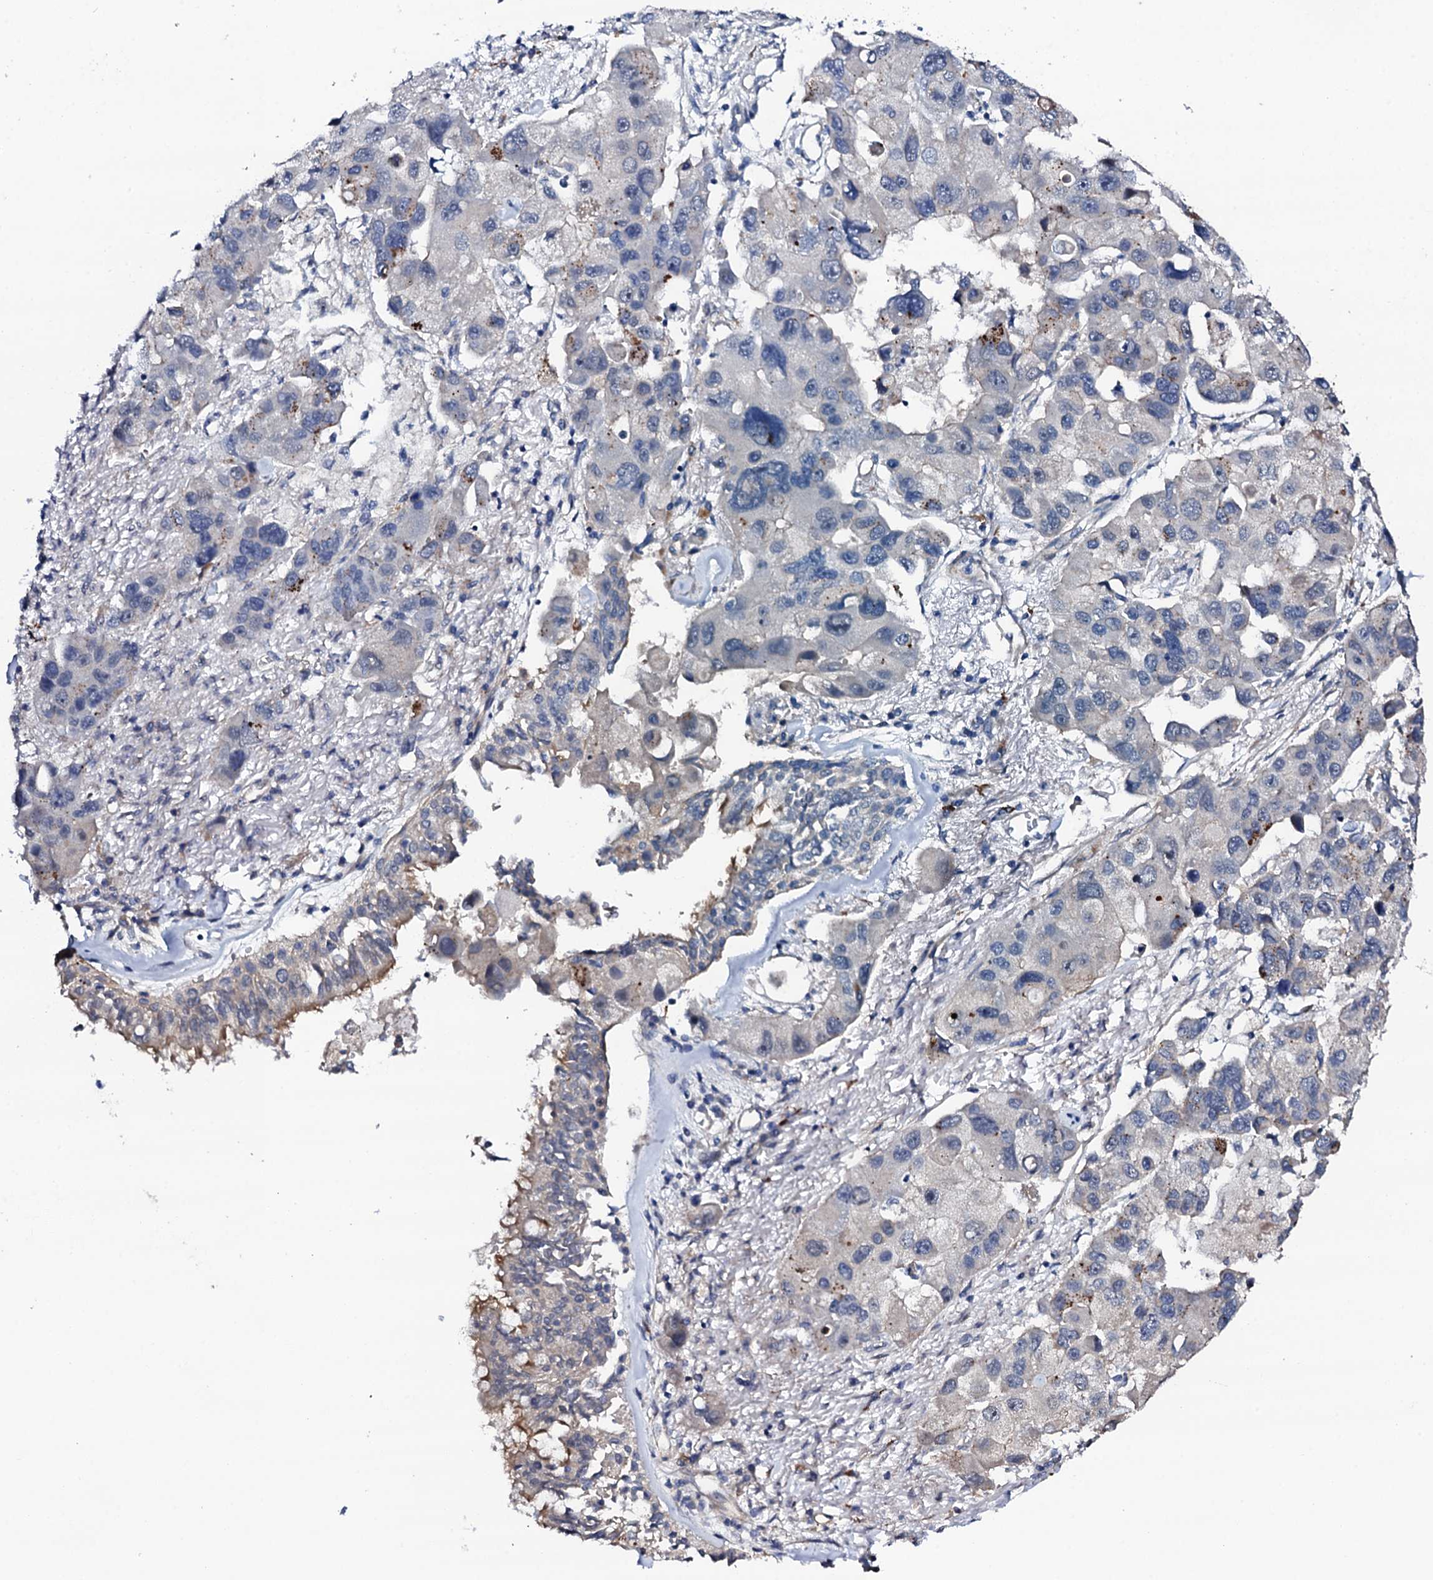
{"staining": {"intensity": "negative", "quantity": "none", "location": "none"}, "tissue": "lung cancer", "cell_type": "Tumor cells", "image_type": "cancer", "snomed": [{"axis": "morphology", "description": "Adenocarcinoma, NOS"}, {"axis": "topography", "description": "Lung"}], "caption": "Immunohistochemistry (IHC) image of lung cancer stained for a protein (brown), which shows no staining in tumor cells. Brightfield microscopy of IHC stained with DAB (brown) and hematoxylin (blue), captured at high magnification.", "gene": "CIAO2A", "patient": {"sex": "female", "age": 54}}